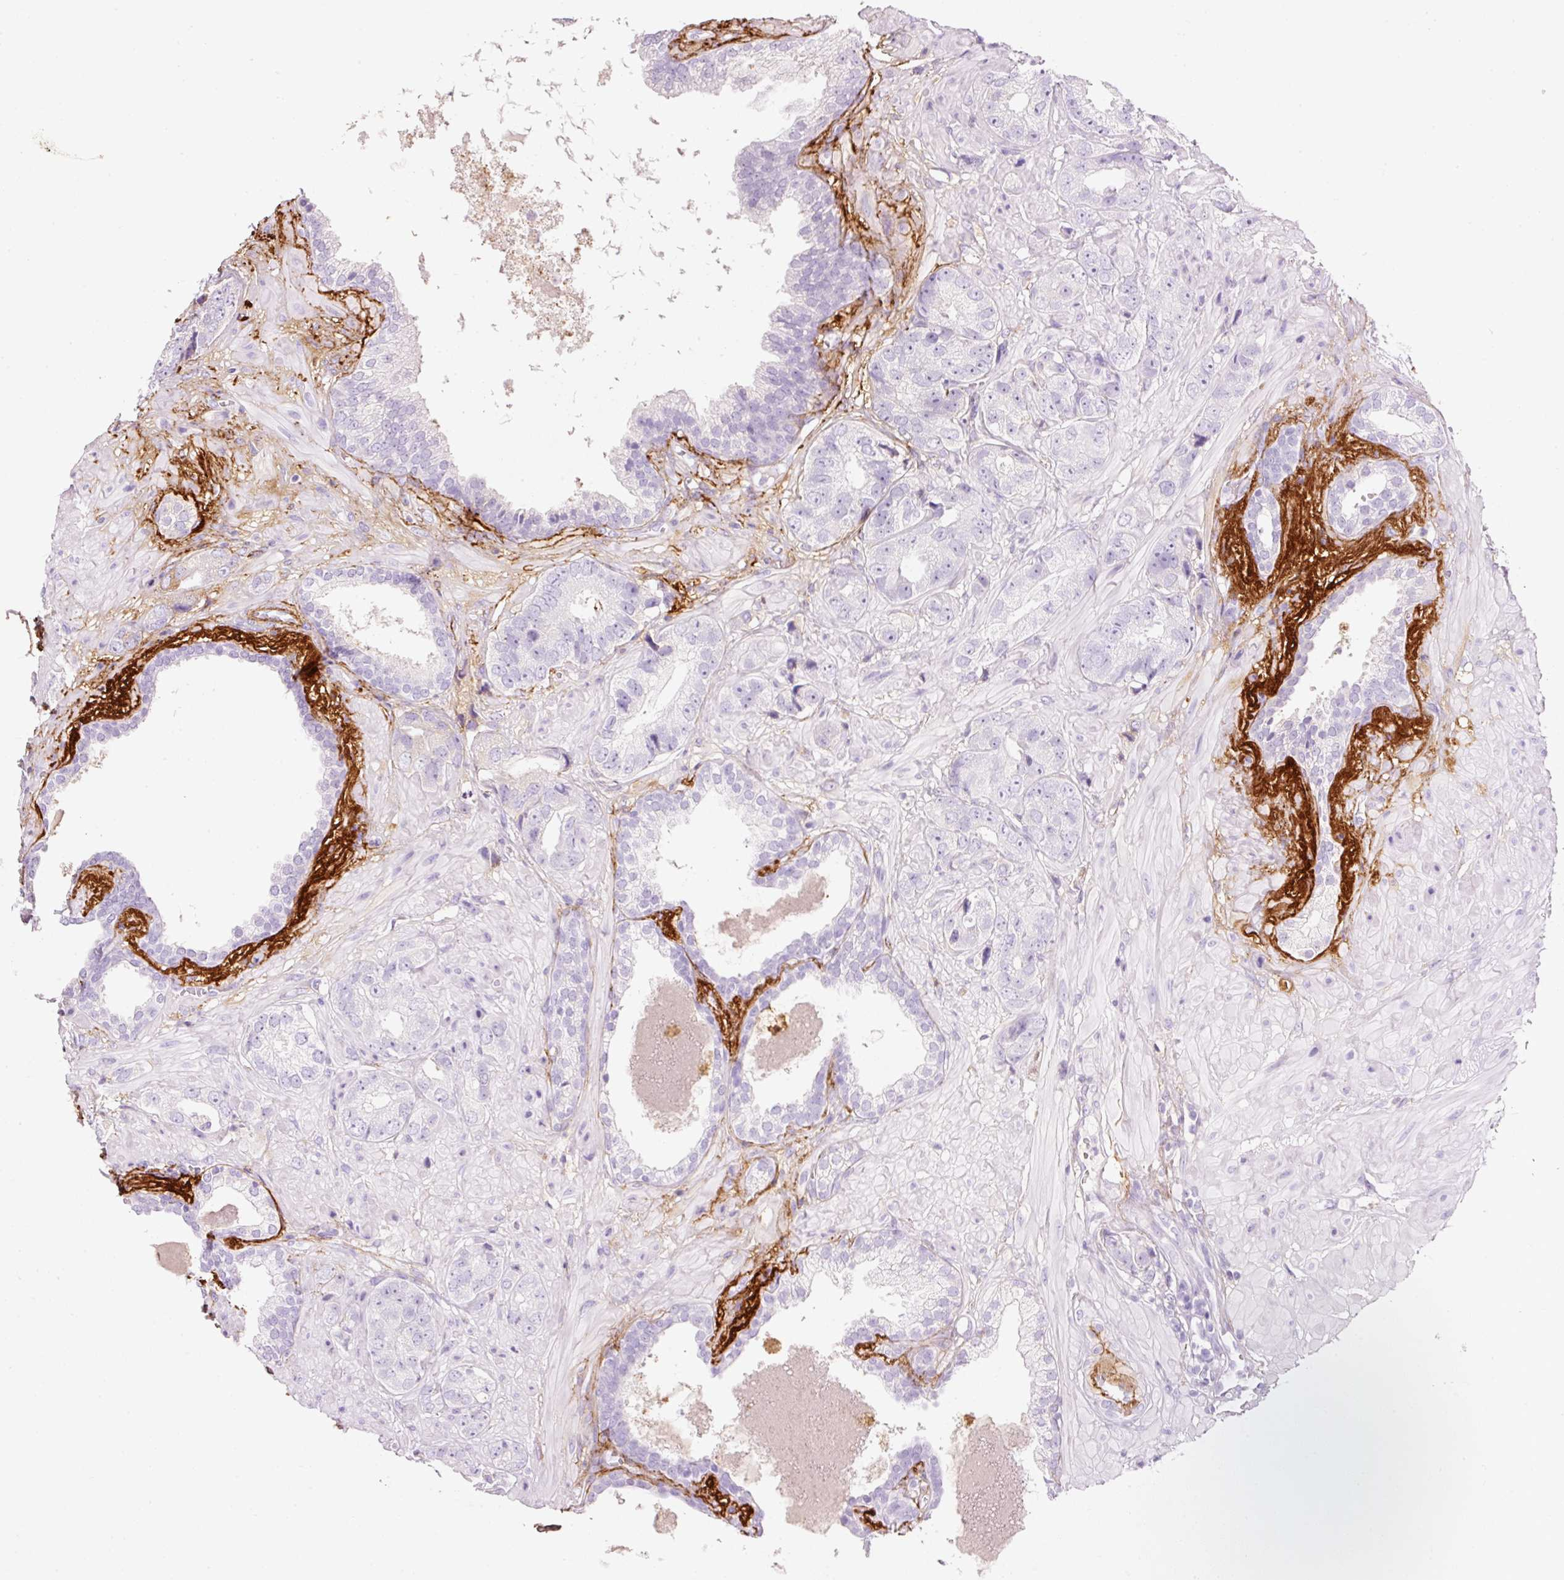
{"staining": {"intensity": "negative", "quantity": "none", "location": "none"}, "tissue": "prostate cancer", "cell_type": "Tumor cells", "image_type": "cancer", "snomed": [{"axis": "morphology", "description": "Adenocarcinoma, High grade"}, {"axis": "topography", "description": "Prostate"}], "caption": "Immunohistochemistry (IHC) micrograph of neoplastic tissue: human prostate cancer (high-grade adenocarcinoma) stained with DAB (3,3'-diaminobenzidine) demonstrates no significant protein staining in tumor cells.", "gene": "MFAP4", "patient": {"sex": "male", "age": 71}}